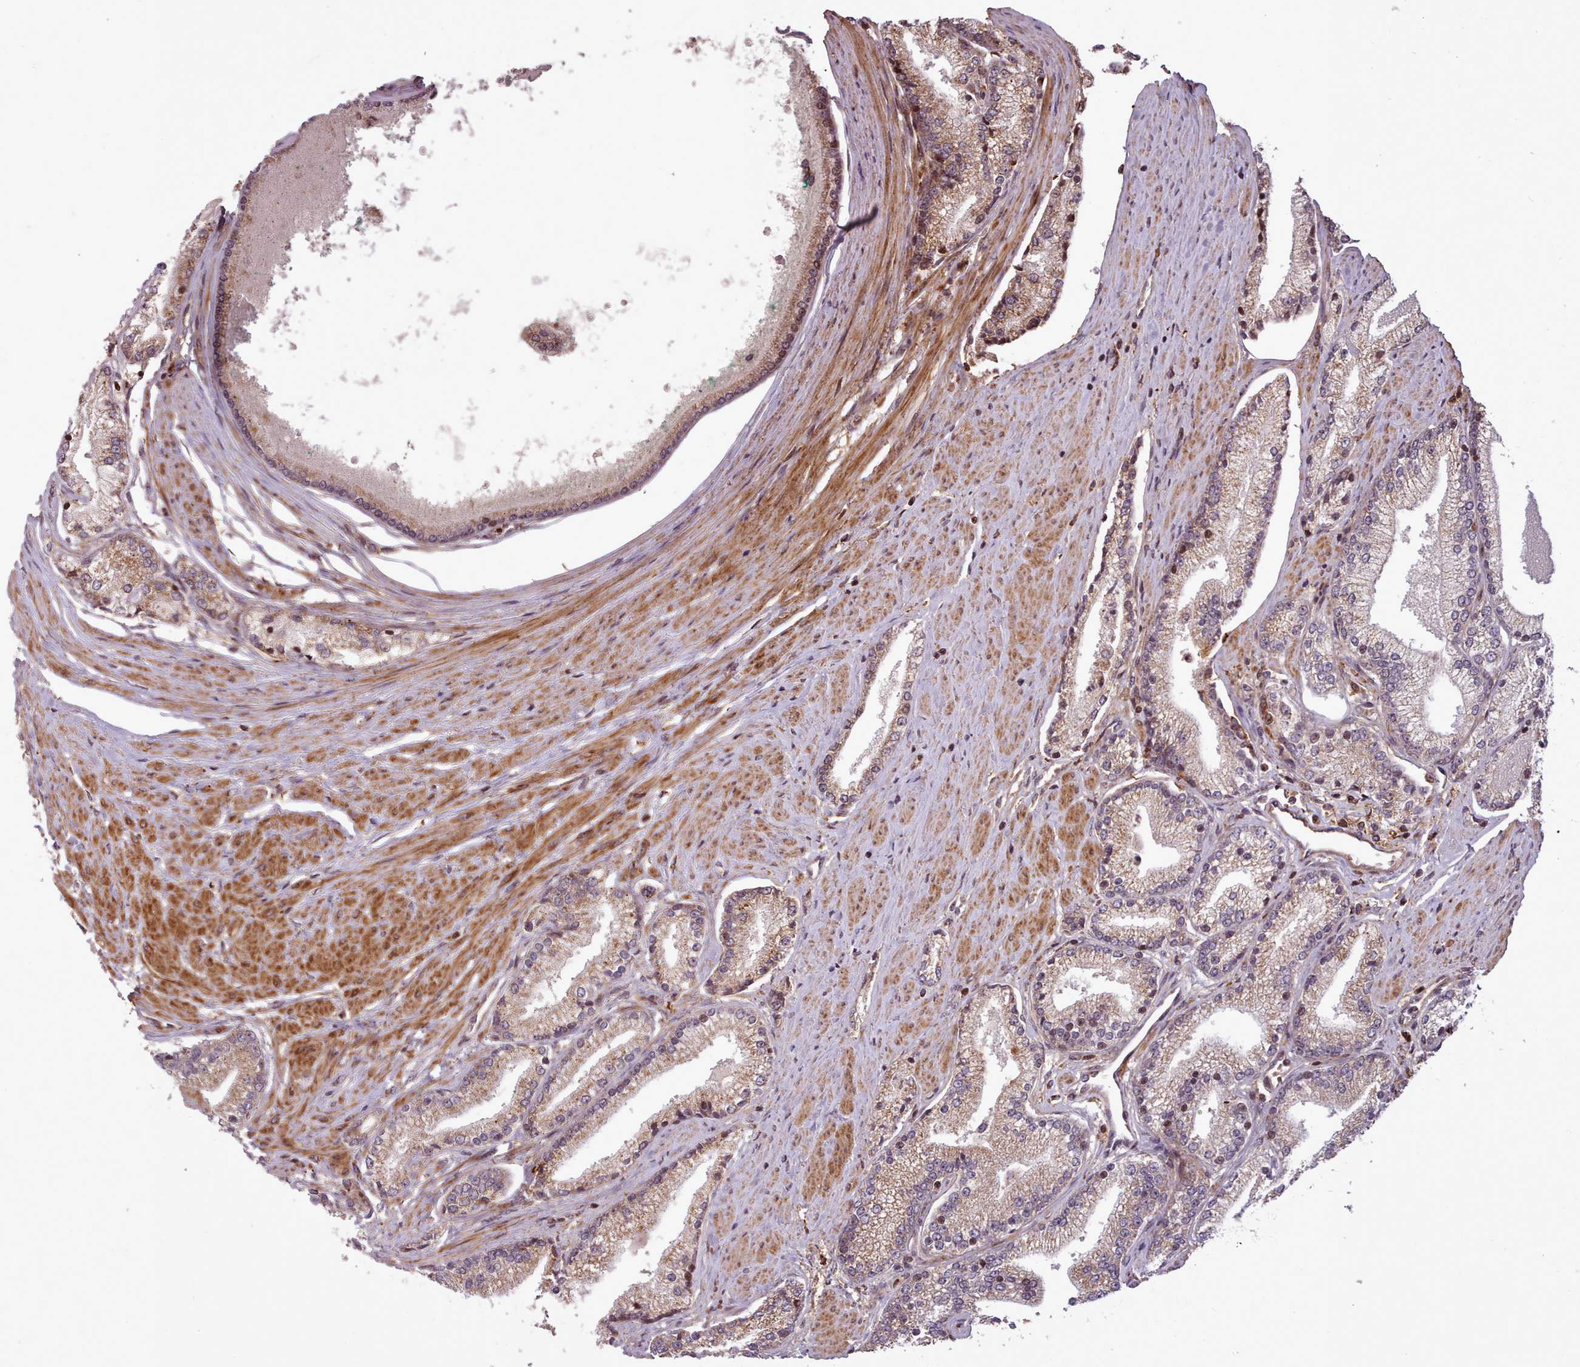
{"staining": {"intensity": "strong", "quantity": "<25%", "location": "cytoplasmic/membranous,nuclear"}, "tissue": "prostate cancer", "cell_type": "Tumor cells", "image_type": "cancer", "snomed": [{"axis": "morphology", "description": "Adenocarcinoma, High grade"}, {"axis": "topography", "description": "Prostate"}], "caption": "A brown stain labels strong cytoplasmic/membranous and nuclear staining of a protein in human adenocarcinoma (high-grade) (prostate) tumor cells. The staining is performed using DAB (3,3'-diaminobenzidine) brown chromogen to label protein expression. The nuclei are counter-stained blue using hematoxylin.", "gene": "NLRP7", "patient": {"sex": "male", "age": 67}}